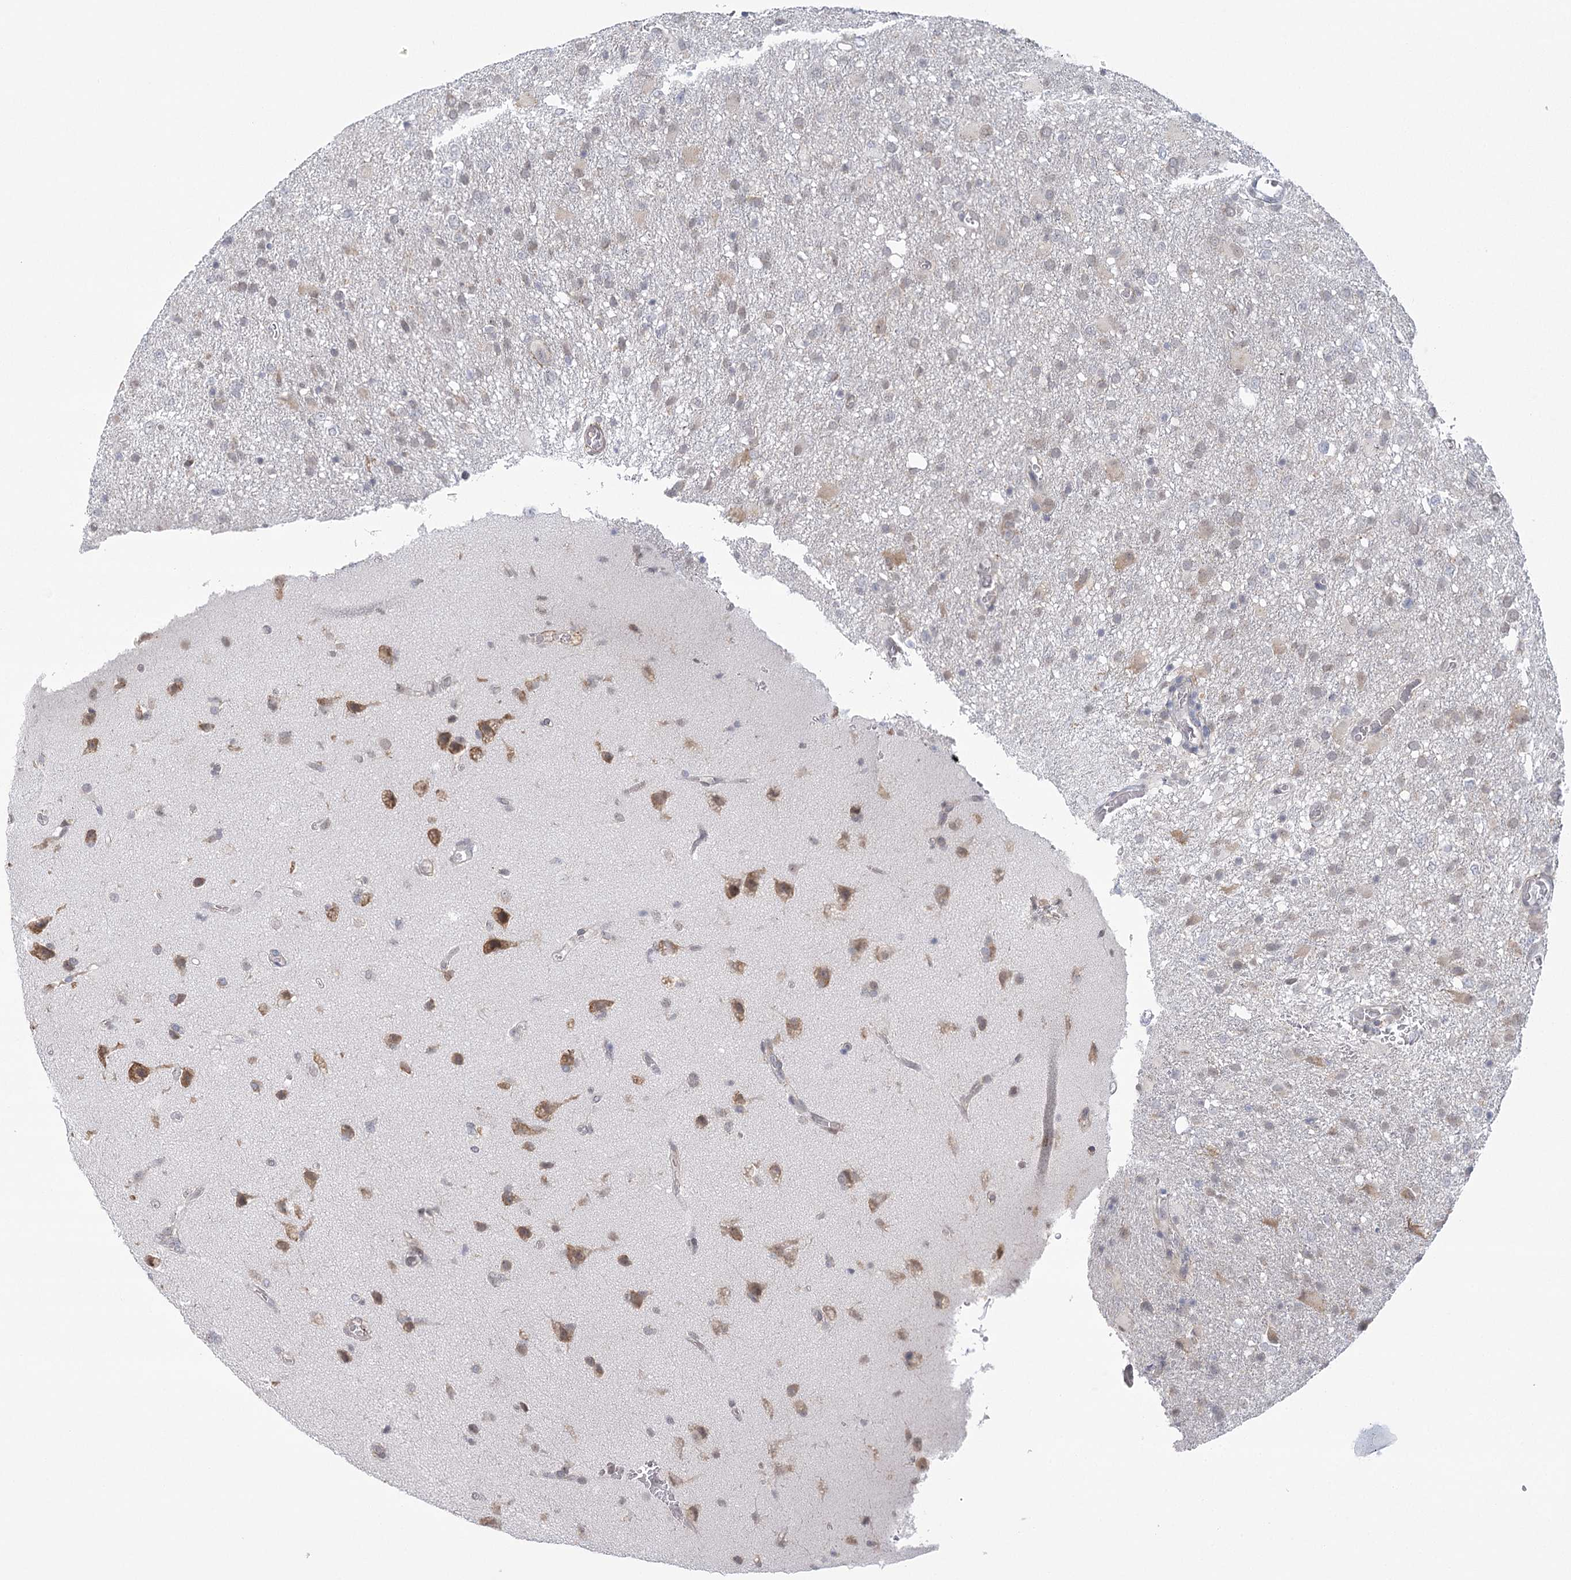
{"staining": {"intensity": "negative", "quantity": "none", "location": "none"}, "tissue": "glioma", "cell_type": "Tumor cells", "image_type": "cancer", "snomed": [{"axis": "morphology", "description": "Glioma, malignant, High grade"}, {"axis": "topography", "description": "Brain"}], "caption": "DAB immunohistochemical staining of malignant glioma (high-grade) shows no significant positivity in tumor cells. The staining was performed using DAB (3,3'-diaminobenzidine) to visualize the protein expression in brown, while the nuclei were stained in blue with hematoxylin (Magnification: 20x).", "gene": "MED28", "patient": {"sex": "female", "age": 57}}